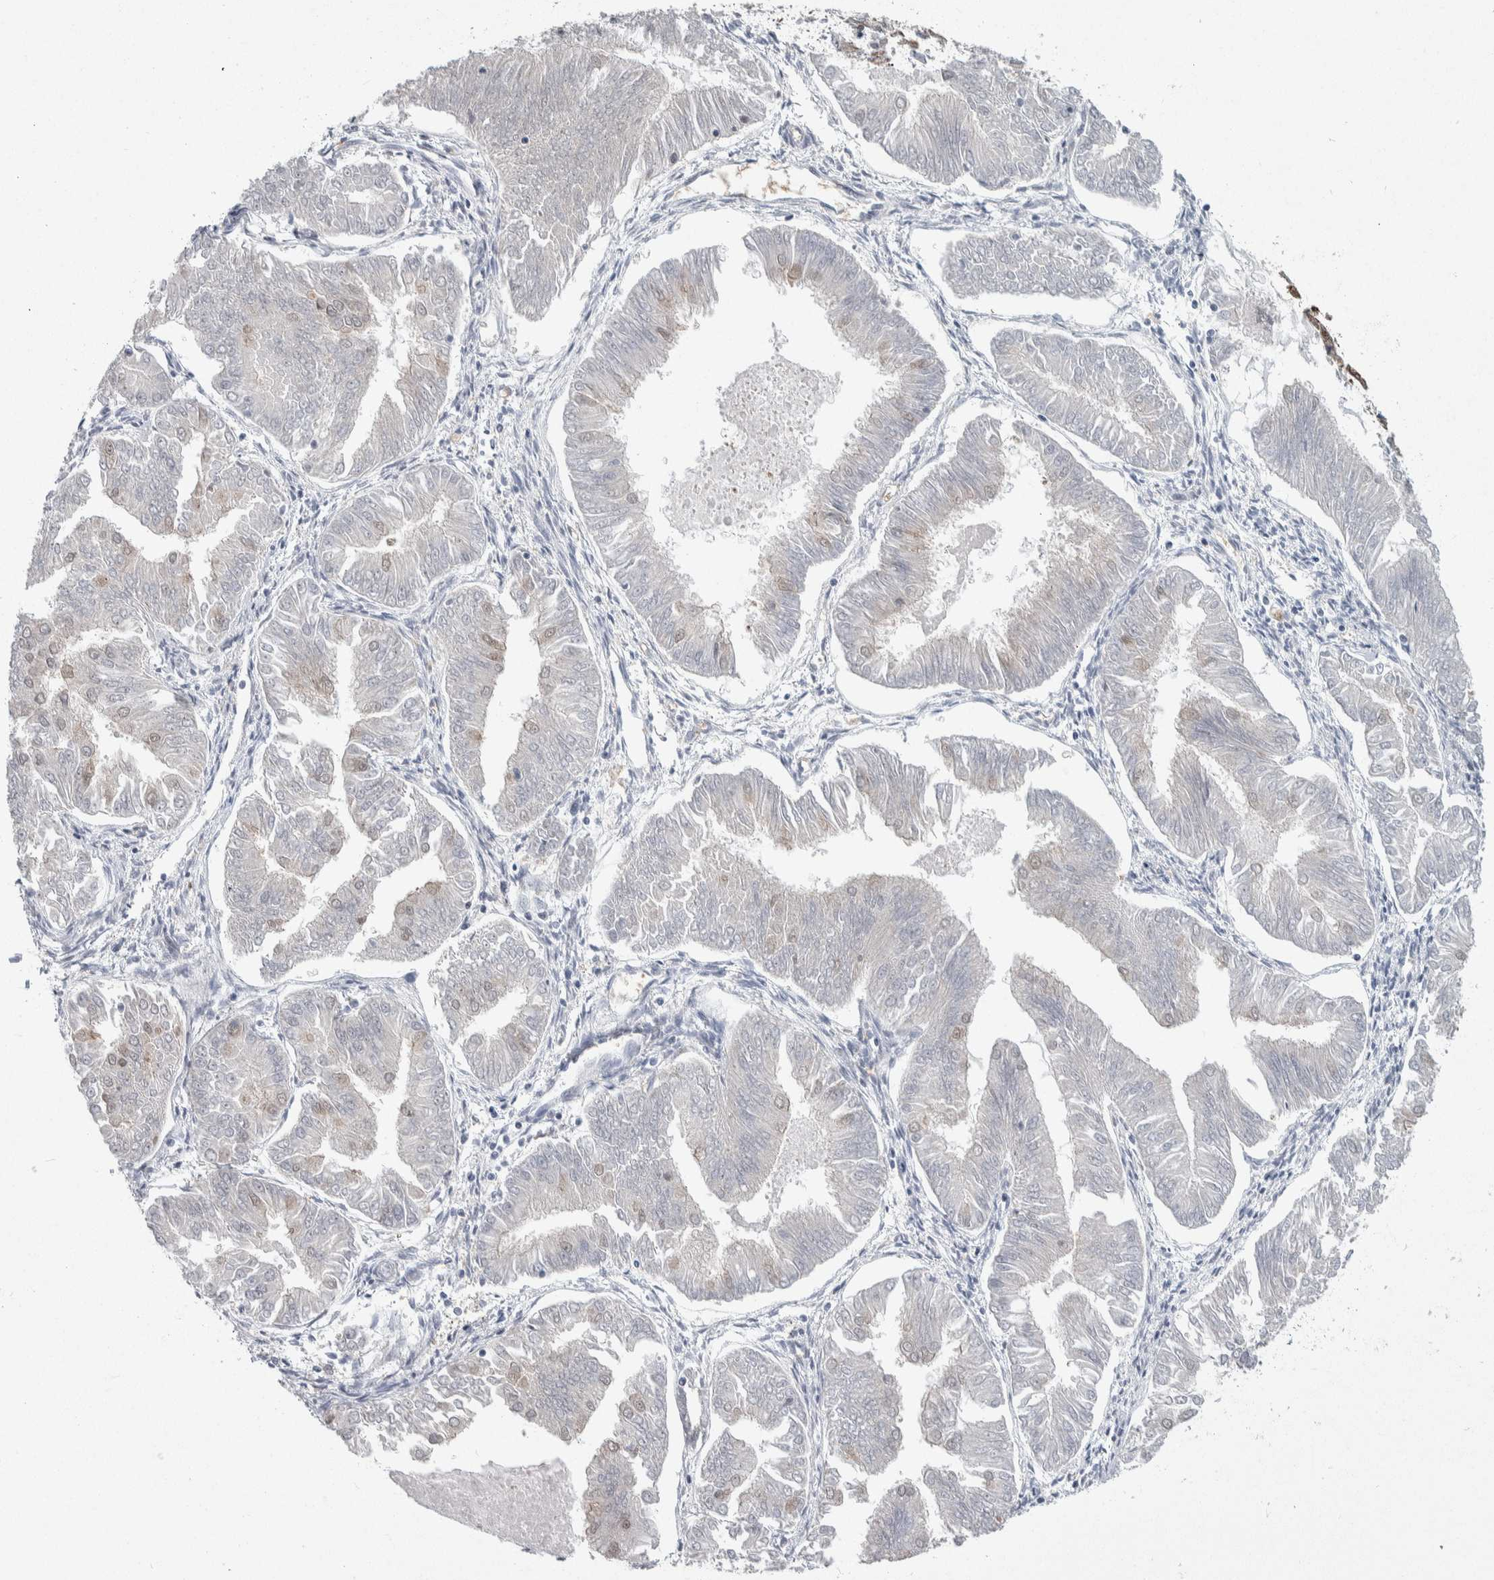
{"staining": {"intensity": "negative", "quantity": "none", "location": "none"}, "tissue": "endometrial cancer", "cell_type": "Tumor cells", "image_type": "cancer", "snomed": [{"axis": "morphology", "description": "Adenocarcinoma, NOS"}, {"axis": "topography", "description": "Endometrium"}], "caption": "High power microscopy histopathology image of an immunohistochemistry (IHC) micrograph of endometrial cancer (adenocarcinoma), revealing no significant positivity in tumor cells.", "gene": "PTPA", "patient": {"sex": "female", "age": 53}}